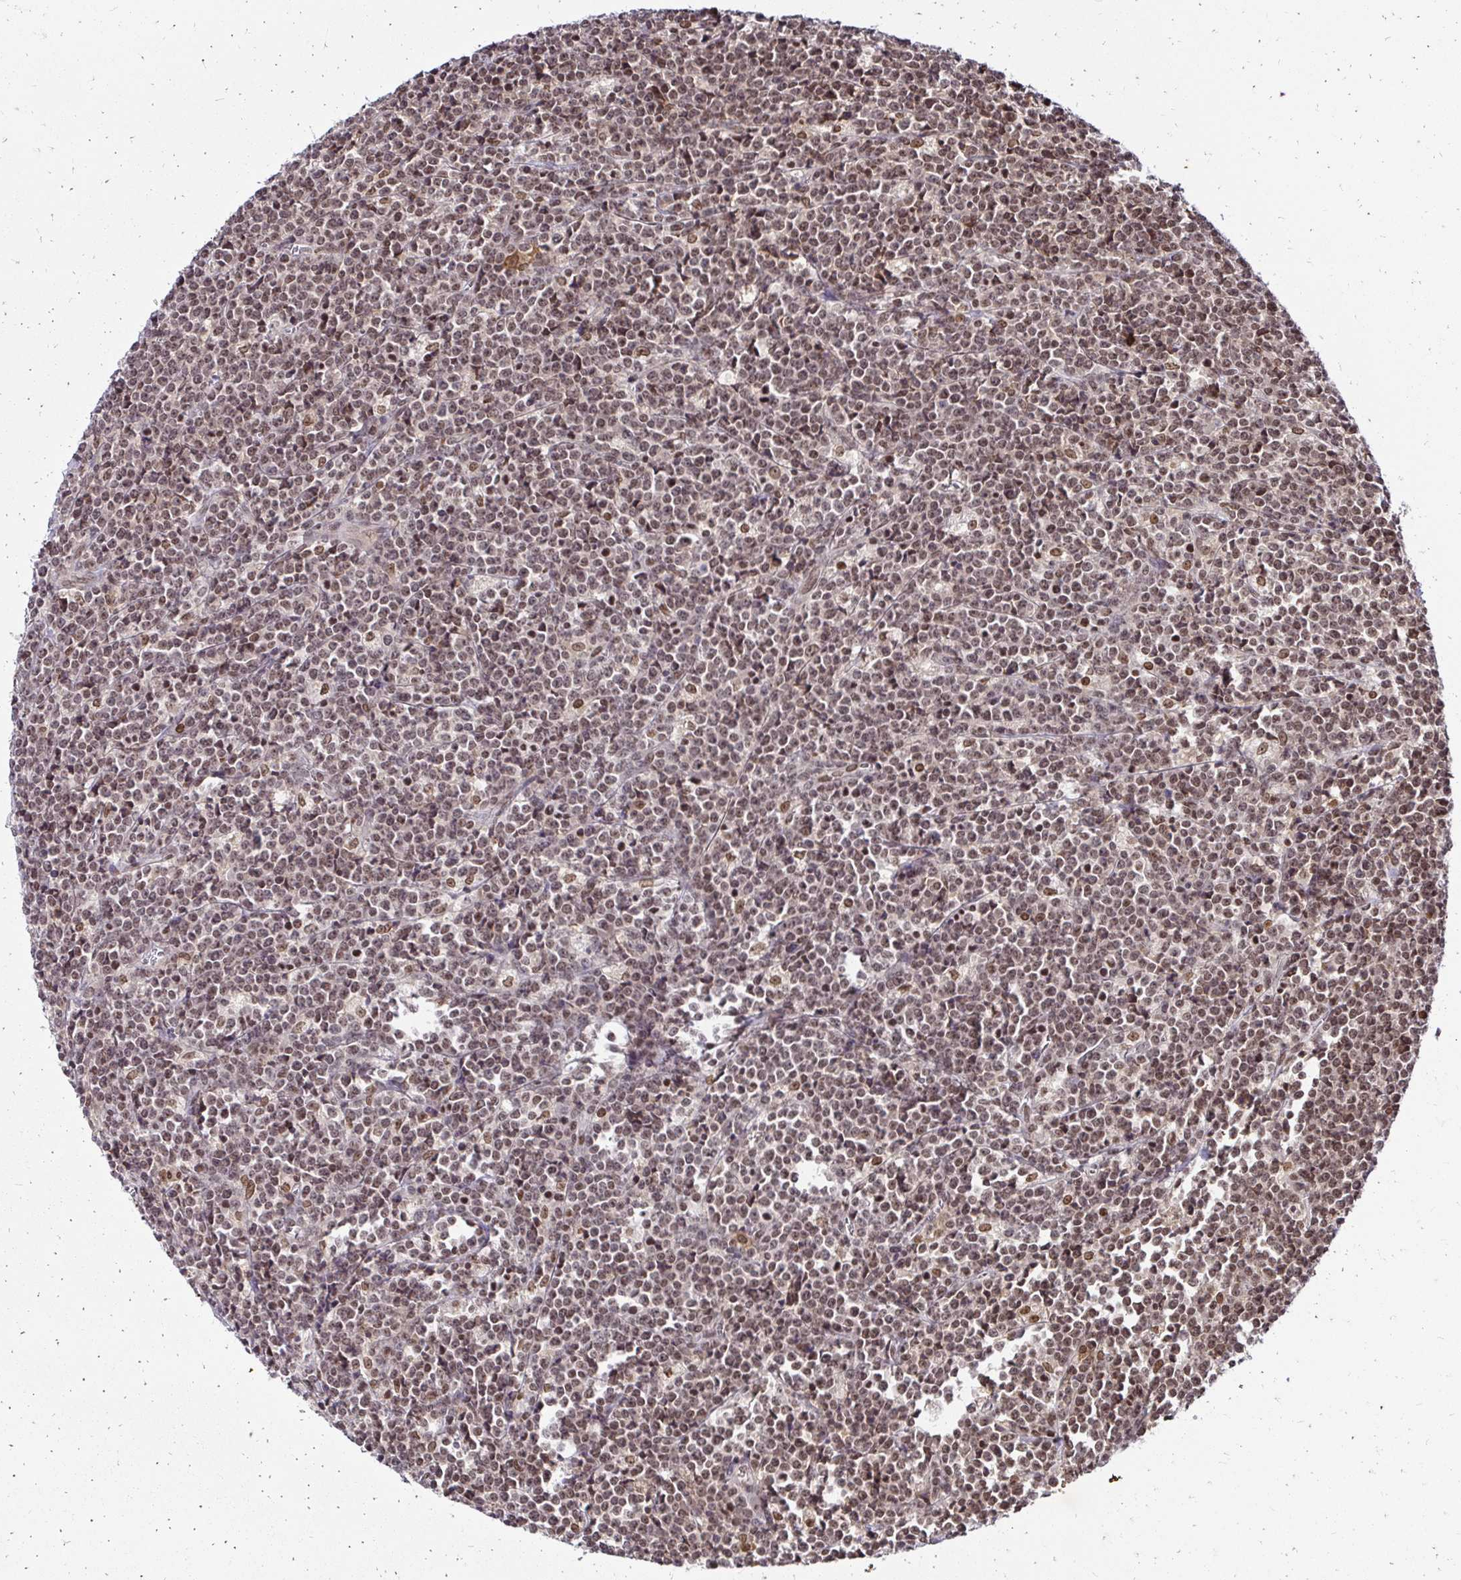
{"staining": {"intensity": "weak", "quantity": ">75%", "location": "nuclear"}, "tissue": "lymphoma", "cell_type": "Tumor cells", "image_type": "cancer", "snomed": [{"axis": "morphology", "description": "Malignant lymphoma, non-Hodgkin's type, High grade"}, {"axis": "topography", "description": "Small intestine"}], "caption": "Brown immunohistochemical staining in human malignant lymphoma, non-Hodgkin's type (high-grade) demonstrates weak nuclear expression in approximately >75% of tumor cells.", "gene": "GLYR1", "patient": {"sex": "female", "age": 56}}